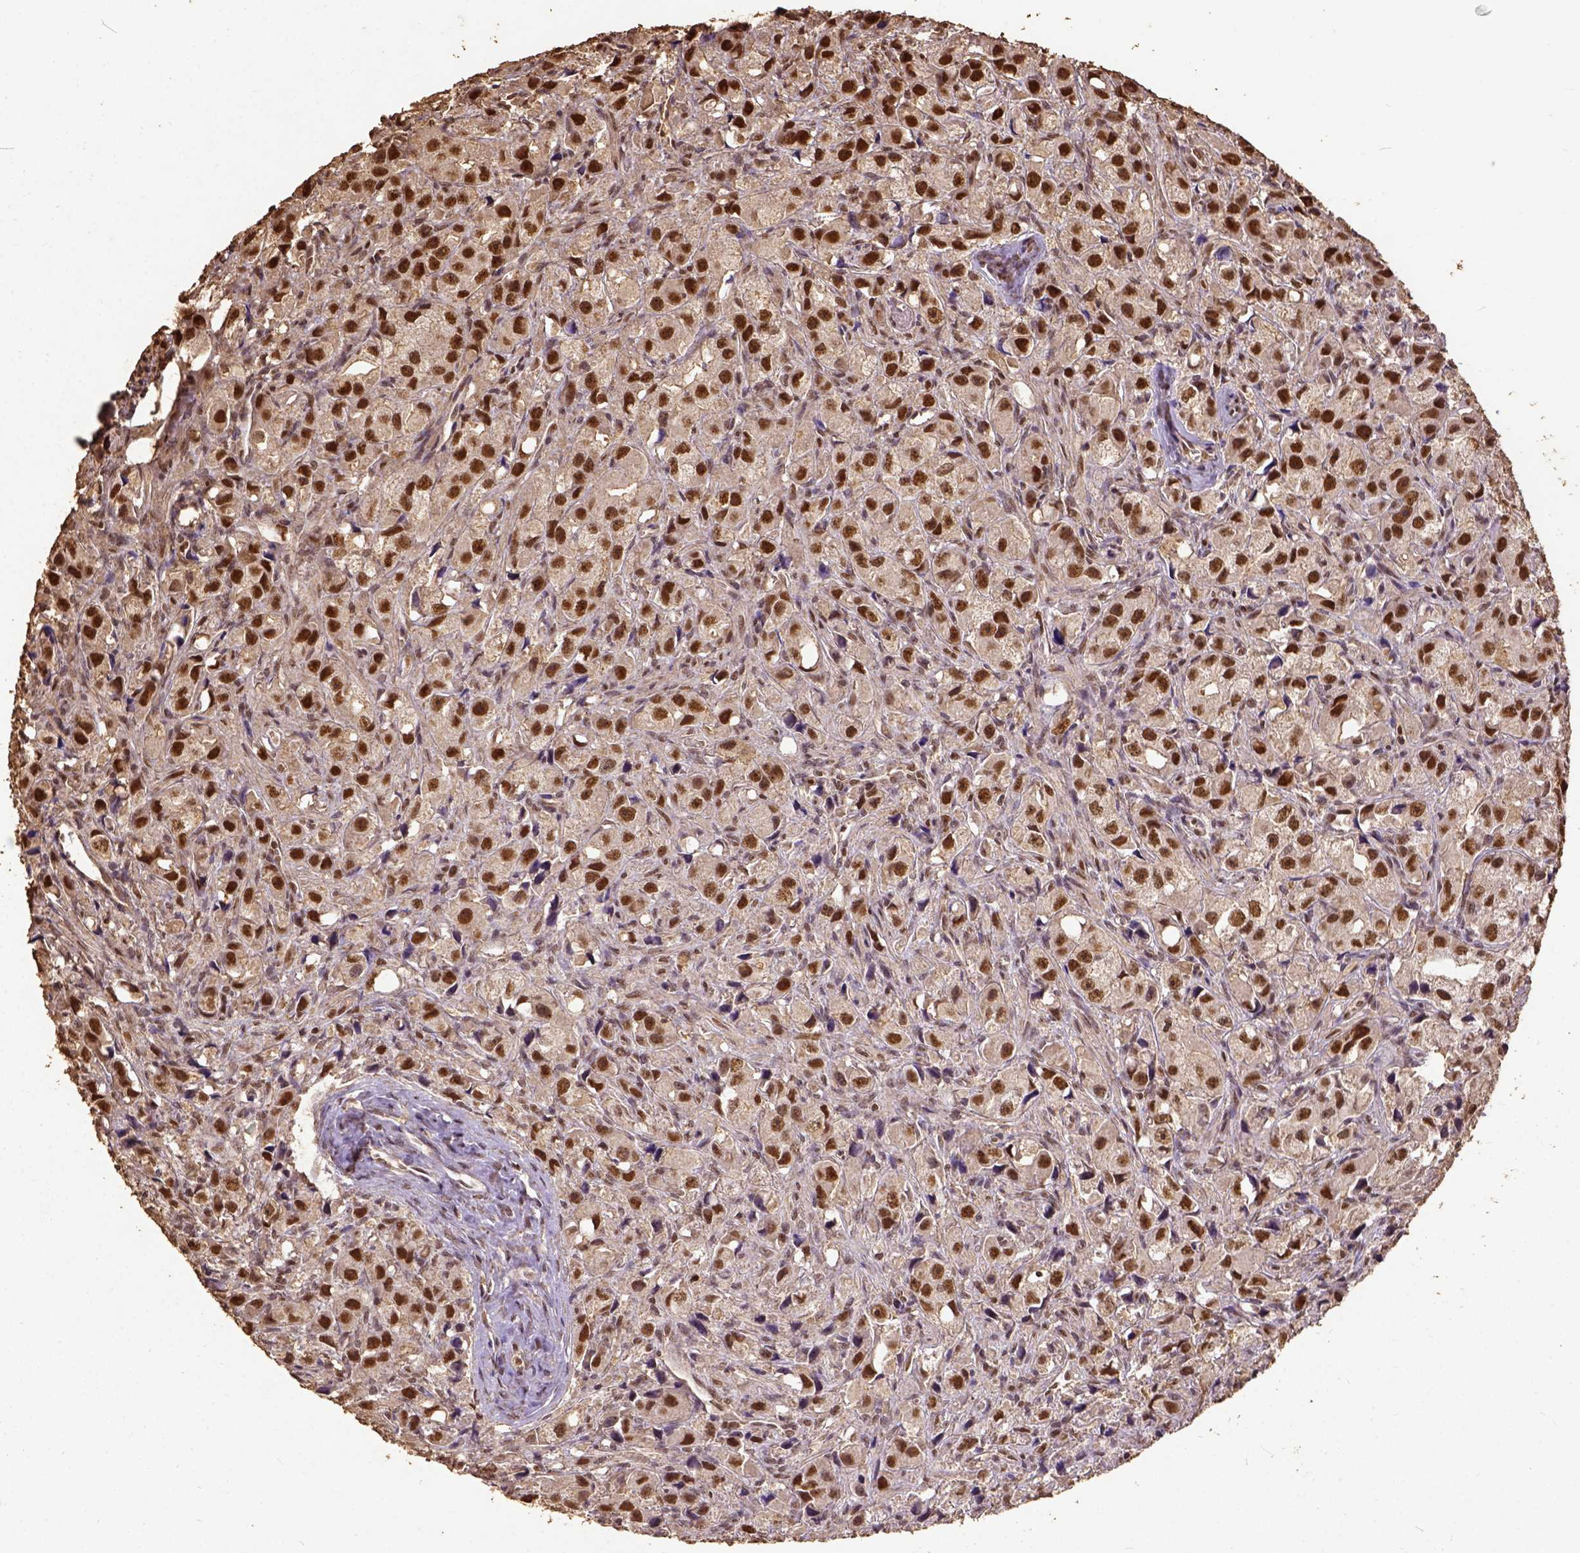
{"staining": {"intensity": "strong", "quantity": ">75%", "location": "nuclear"}, "tissue": "prostate cancer", "cell_type": "Tumor cells", "image_type": "cancer", "snomed": [{"axis": "morphology", "description": "Adenocarcinoma, High grade"}, {"axis": "topography", "description": "Prostate"}], "caption": "Immunohistochemistry histopathology image of neoplastic tissue: human prostate high-grade adenocarcinoma stained using immunohistochemistry demonstrates high levels of strong protein expression localized specifically in the nuclear of tumor cells, appearing as a nuclear brown color.", "gene": "NACC1", "patient": {"sex": "male", "age": 75}}